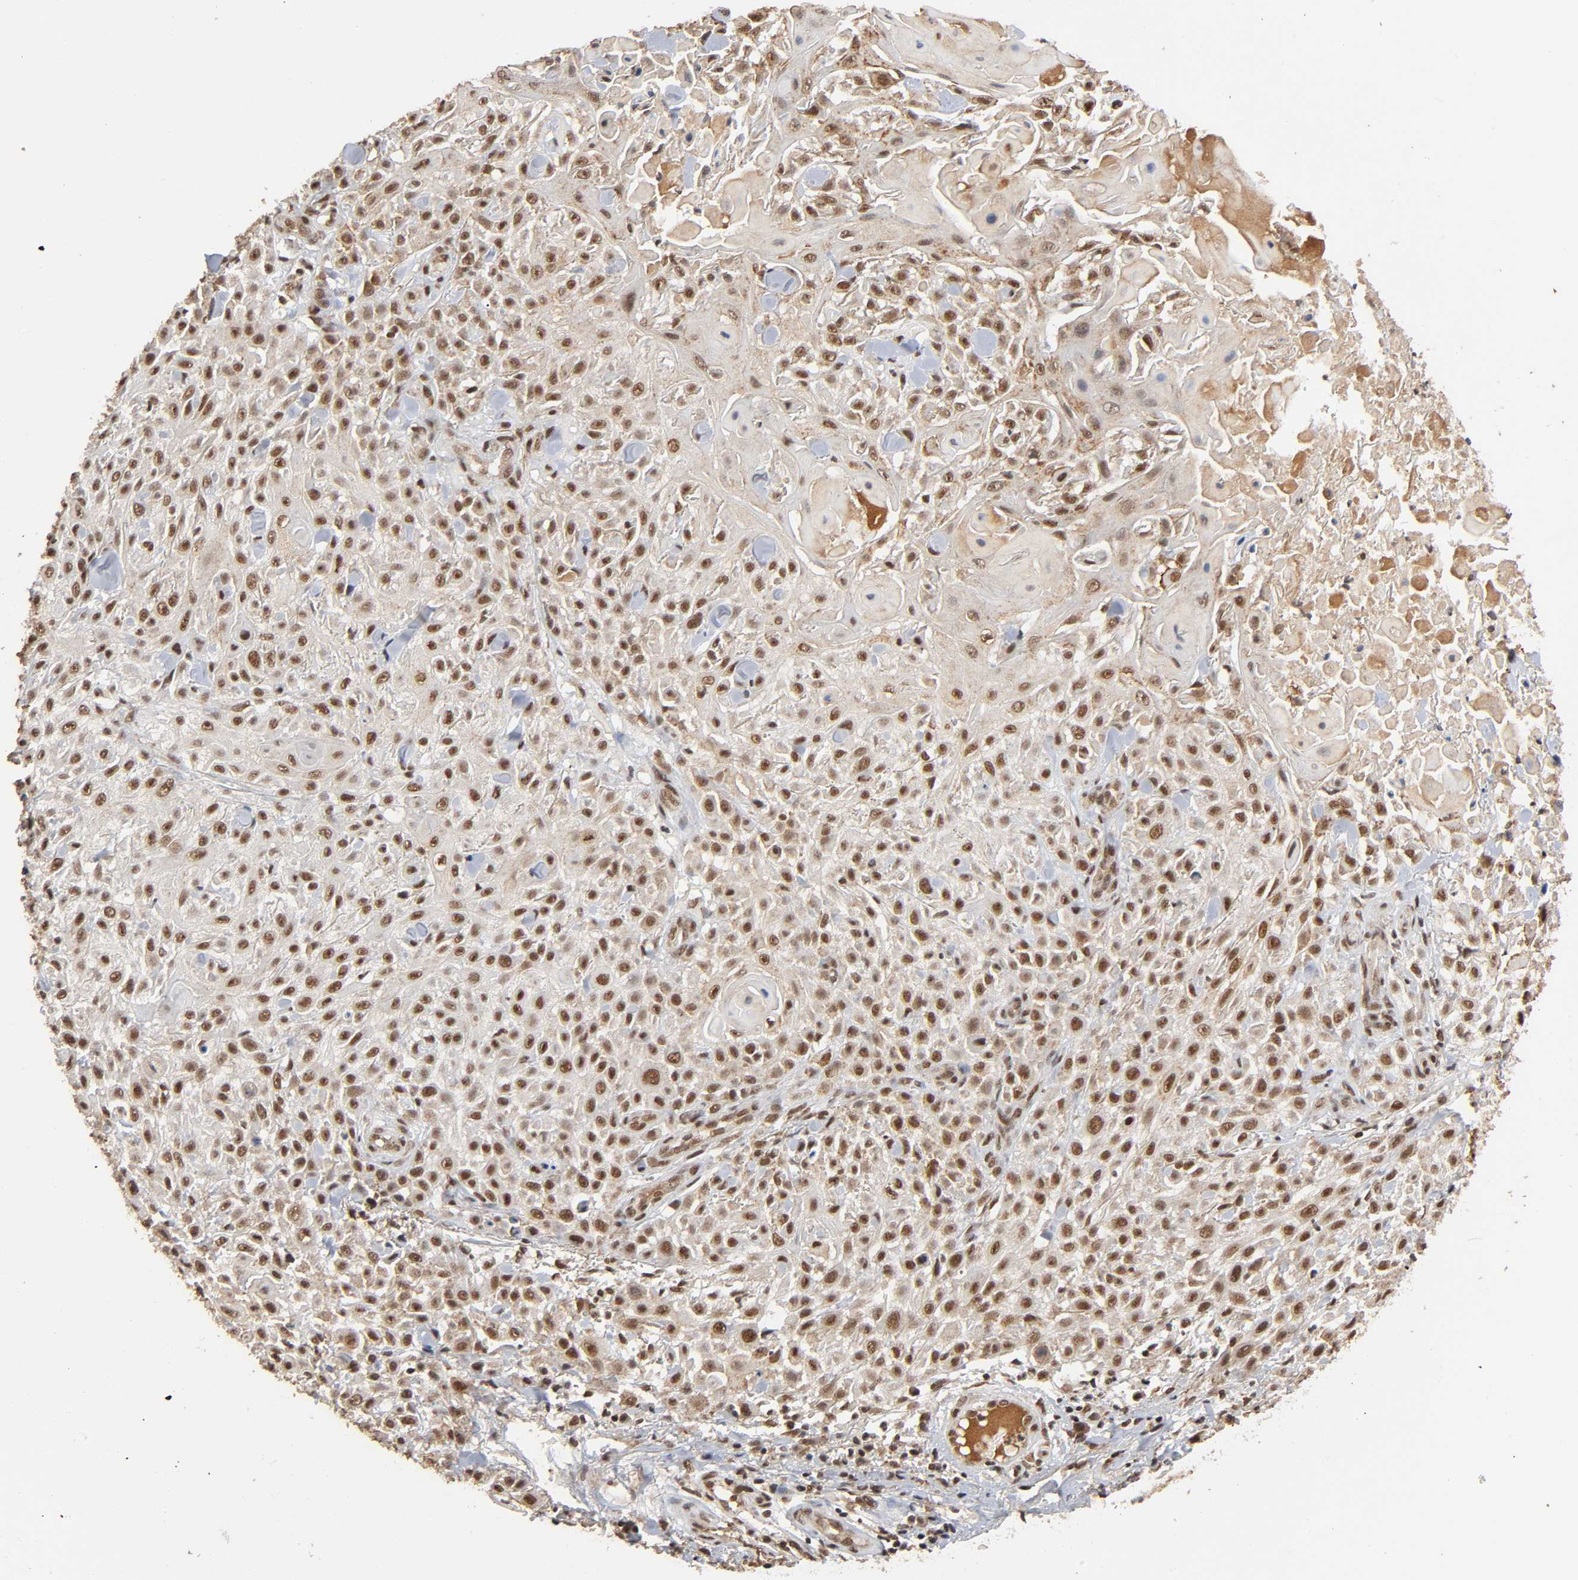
{"staining": {"intensity": "moderate", "quantity": ">75%", "location": "cytoplasmic/membranous,nuclear"}, "tissue": "skin cancer", "cell_type": "Tumor cells", "image_type": "cancer", "snomed": [{"axis": "morphology", "description": "Squamous cell carcinoma, NOS"}, {"axis": "topography", "description": "Skin"}], "caption": "Skin cancer was stained to show a protein in brown. There is medium levels of moderate cytoplasmic/membranous and nuclear staining in about >75% of tumor cells. Using DAB (brown) and hematoxylin (blue) stains, captured at high magnification using brightfield microscopy.", "gene": "ZNF384", "patient": {"sex": "female", "age": 42}}